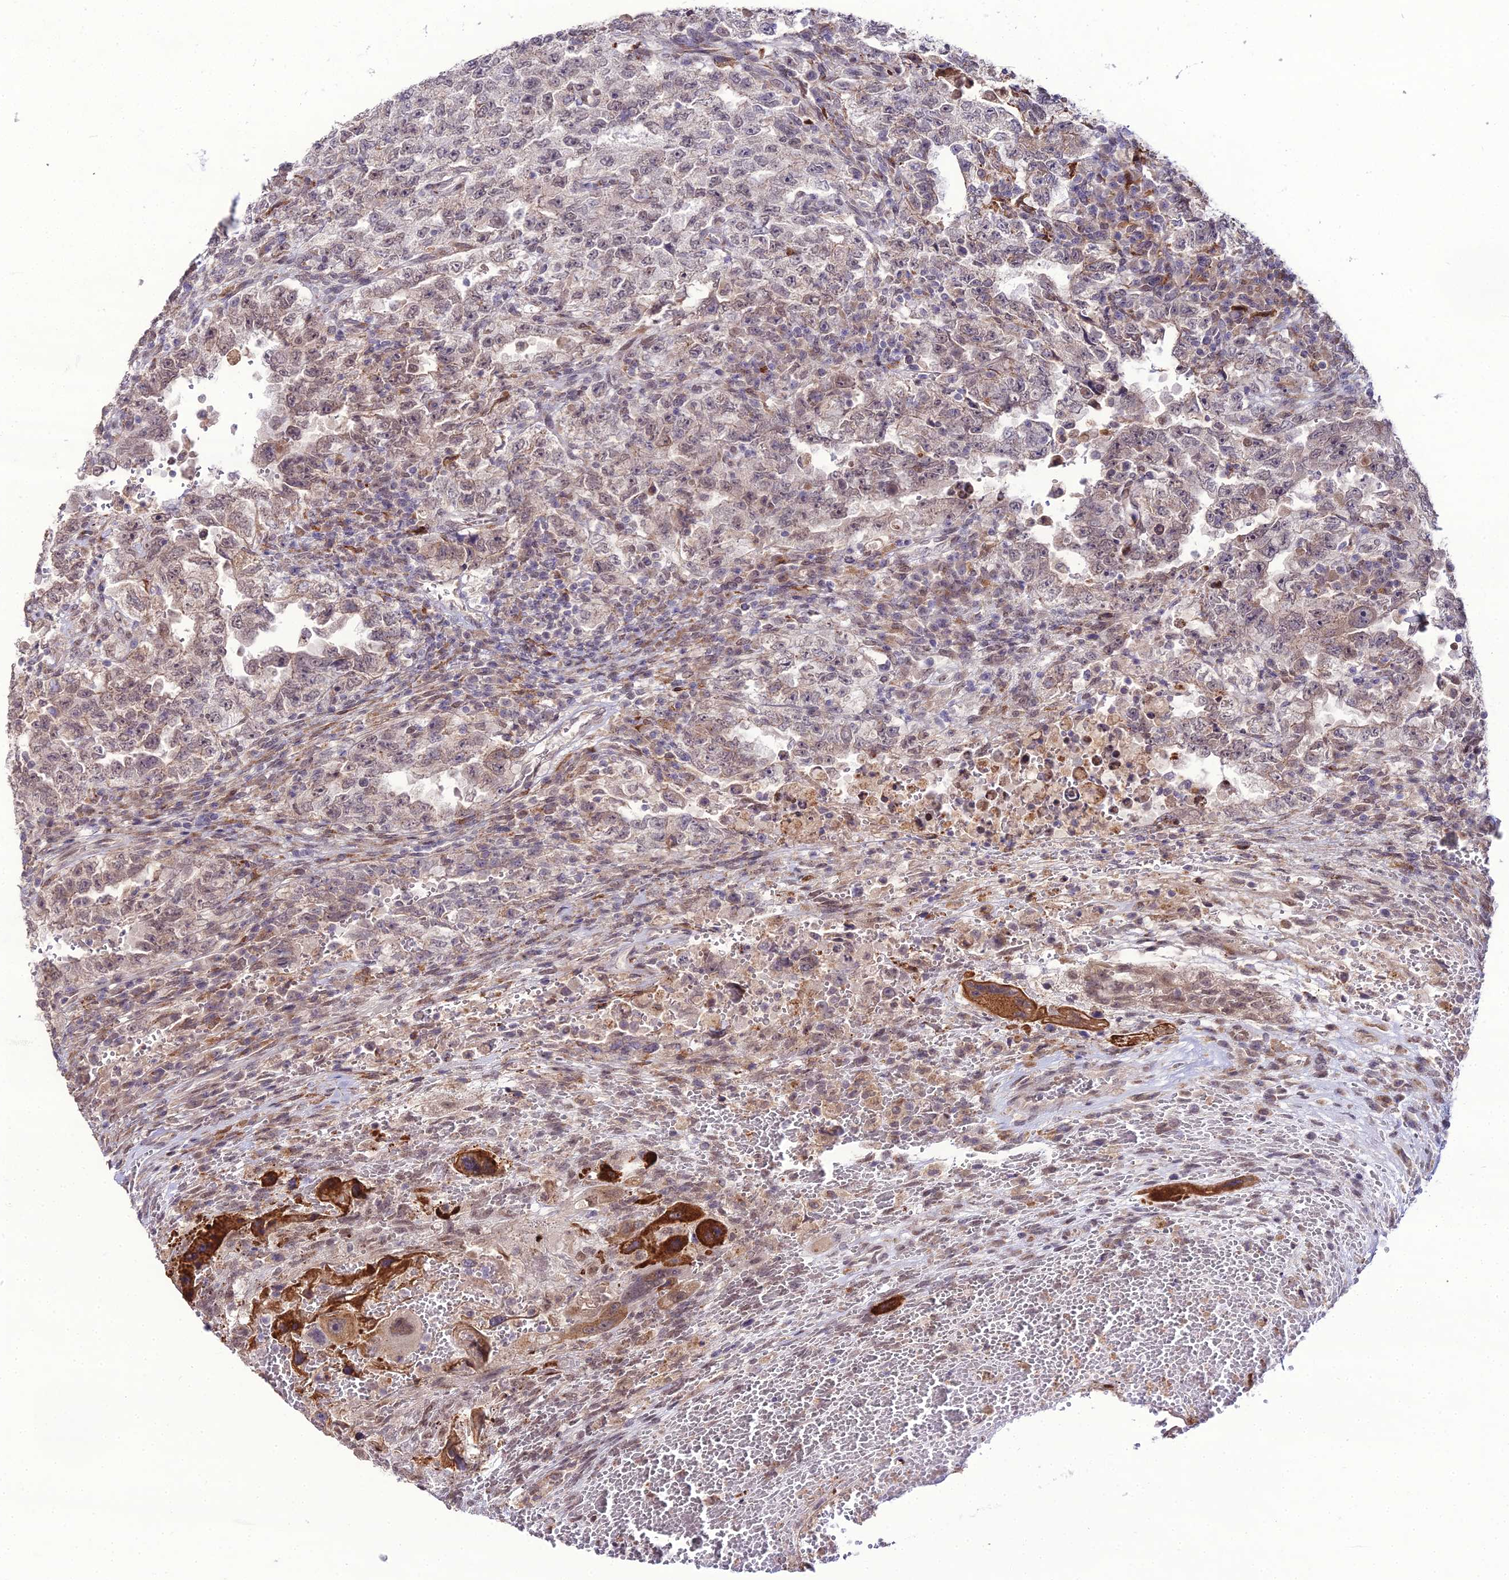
{"staining": {"intensity": "strong", "quantity": "<25%", "location": "cytoplasmic/membranous"}, "tissue": "testis cancer", "cell_type": "Tumor cells", "image_type": "cancer", "snomed": [{"axis": "morphology", "description": "Carcinoma, Embryonal, NOS"}, {"axis": "topography", "description": "Testis"}], "caption": "High-magnification brightfield microscopy of embryonal carcinoma (testis) stained with DAB (brown) and counterstained with hematoxylin (blue). tumor cells exhibit strong cytoplasmic/membranous expression is appreciated in approximately<25% of cells. Using DAB (brown) and hematoxylin (blue) stains, captured at high magnification using brightfield microscopy.", "gene": "TROAP", "patient": {"sex": "male", "age": 26}}